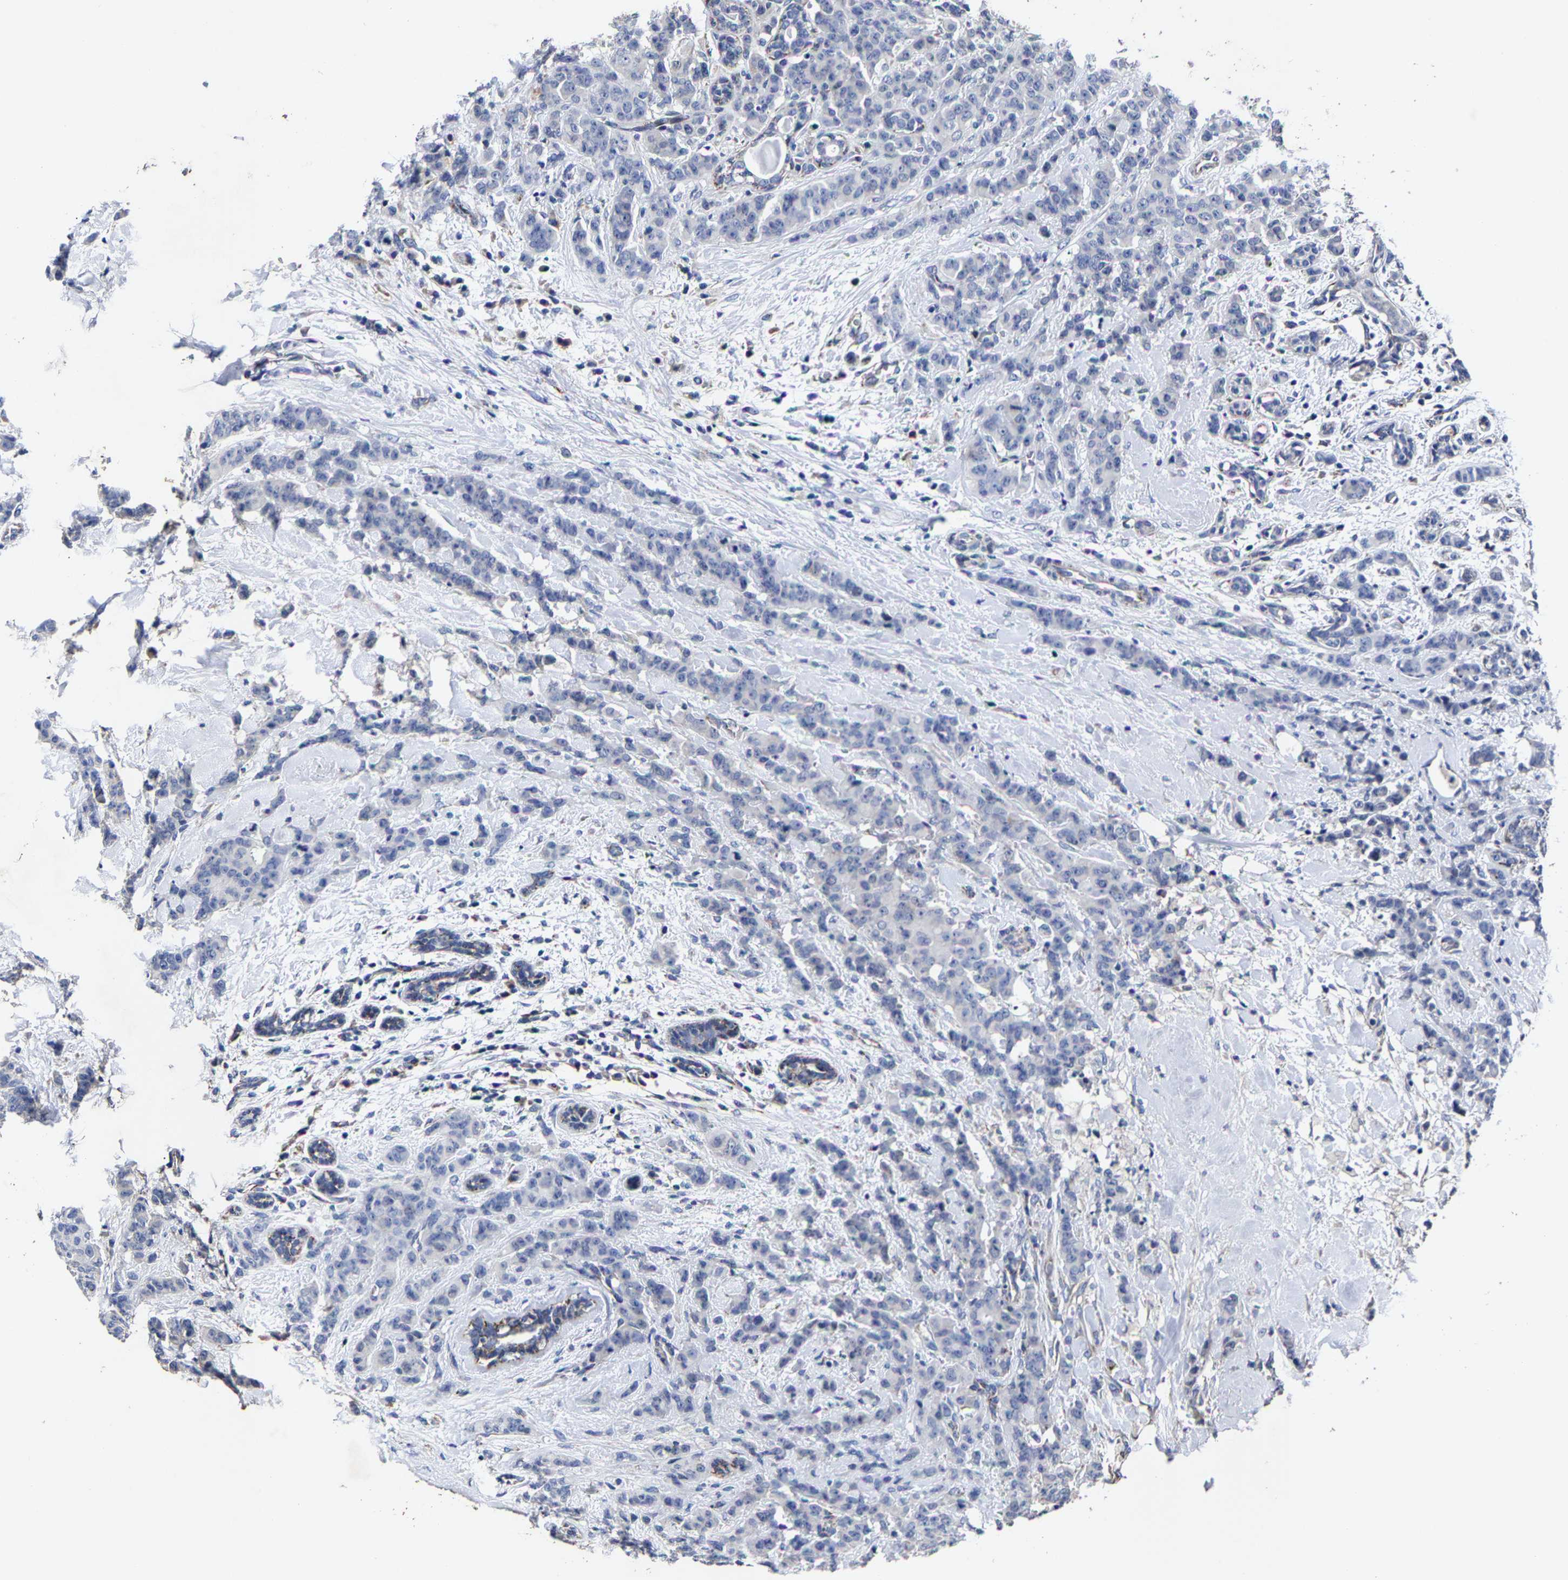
{"staining": {"intensity": "negative", "quantity": "none", "location": "none"}, "tissue": "breast cancer", "cell_type": "Tumor cells", "image_type": "cancer", "snomed": [{"axis": "morphology", "description": "Normal tissue, NOS"}, {"axis": "morphology", "description": "Duct carcinoma"}, {"axis": "topography", "description": "Breast"}], "caption": "Human breast cancer (infiltrating ductal carcinoma) stained for a protein using immunohistochemistry displays no staining in tumor cells.", "gene": "AASS", "patient": {"sex": "female", "age": 40}}